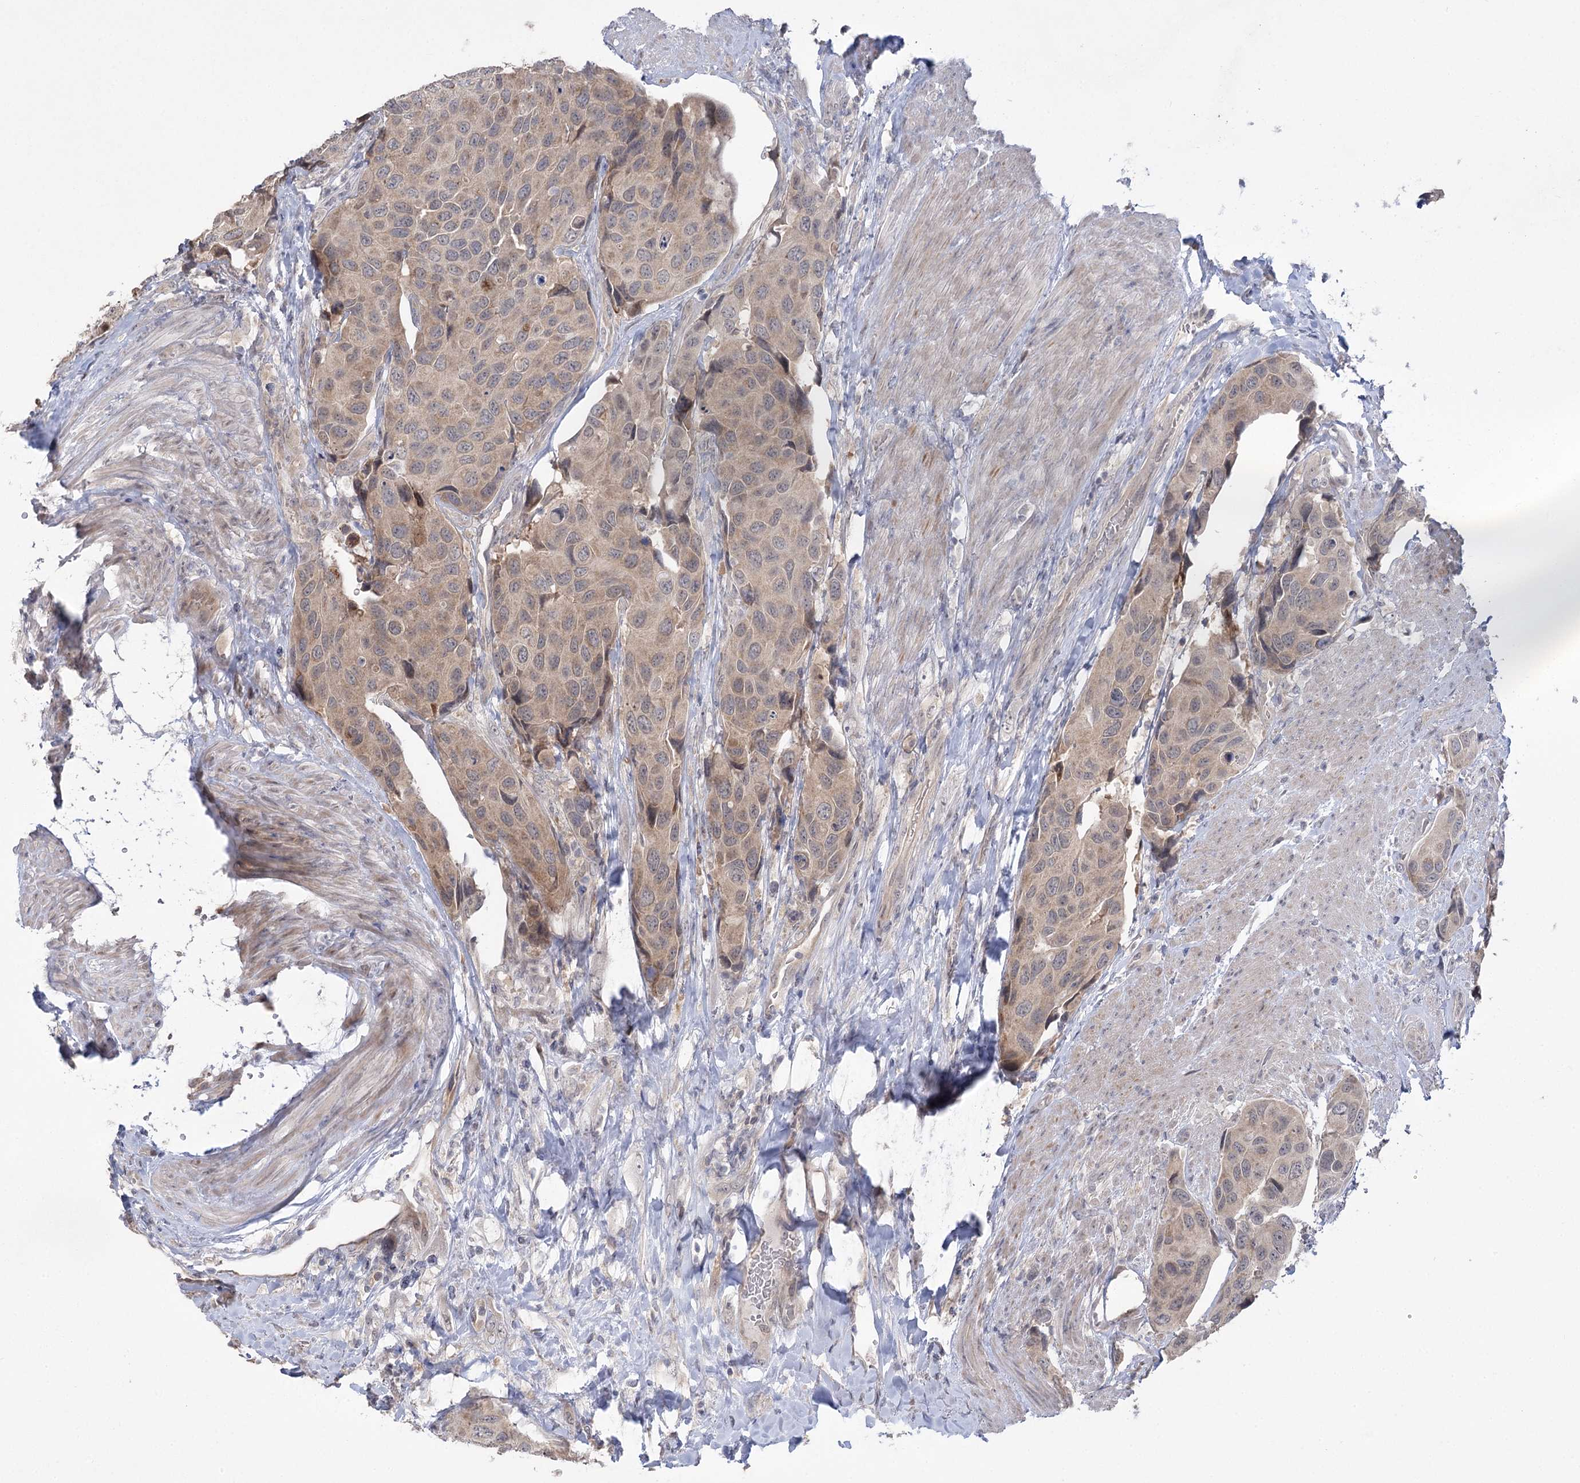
{"staining": {"intensity": "weak", "quantity": ">75%", "location": "cytoplasmic/membranous"}, "tissue": "urothelial cancer", "cell_type": "Tumor cells", "image_type": "cancer", "snomed": [{"axis": "morphology", "description": "Urothelial carcinoma, High grade"}, {"axis": "topography", "description": "Urinary bladder"}], "caption": "About >75% of tumor cells in human urothelial cancer demonstrate weak cytoplasmic/membranous protein staining as visualized by brown immunohistochemical staining.", "gene": "PHYHIPL", "patient": {"sex": "male", "age": 74}}